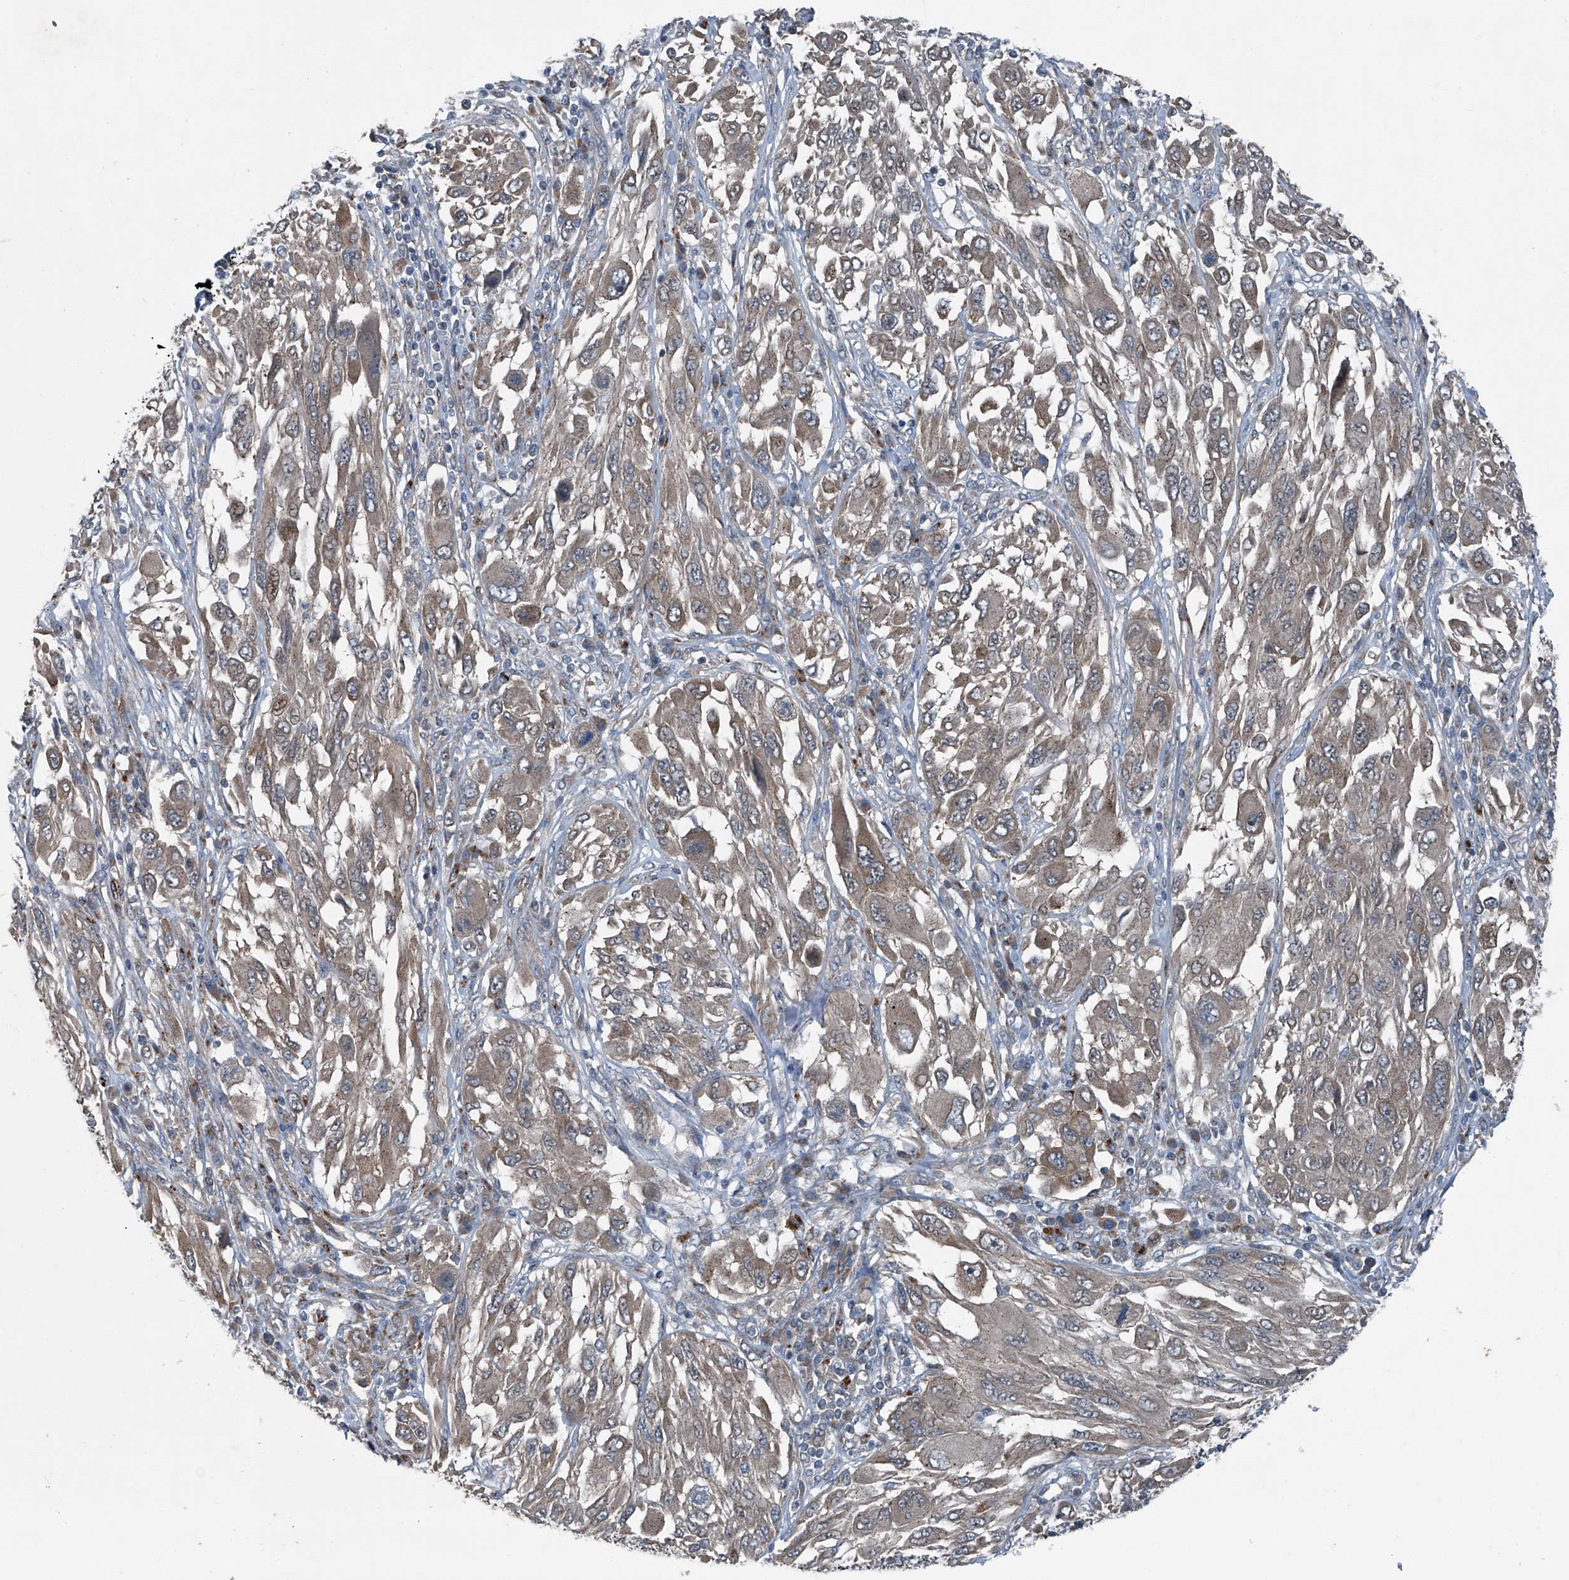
{"staining": {"intensity": "weak", "quantity": "25%-75%", "location": "cytoplasmic/membranous"}, "tissue": "melanoma", "cell_type": "Tumor cells", "image_type": "cancer", "snomed": [{"axis": "morphology", "description": "Malignant melanoma, NOS"}, {"axis": "topography", "description": "Skin"}], "caption": "Immunohistochemistry (IHC) image of malignant melanoma stained for a protein (brown), which demonstrates low levels of weak cytoplasmic/membranous staining in approximately 25%-75% of tumor cells.", "gene": "SENP2", "patient": {"sex": "female", "age": 91}}